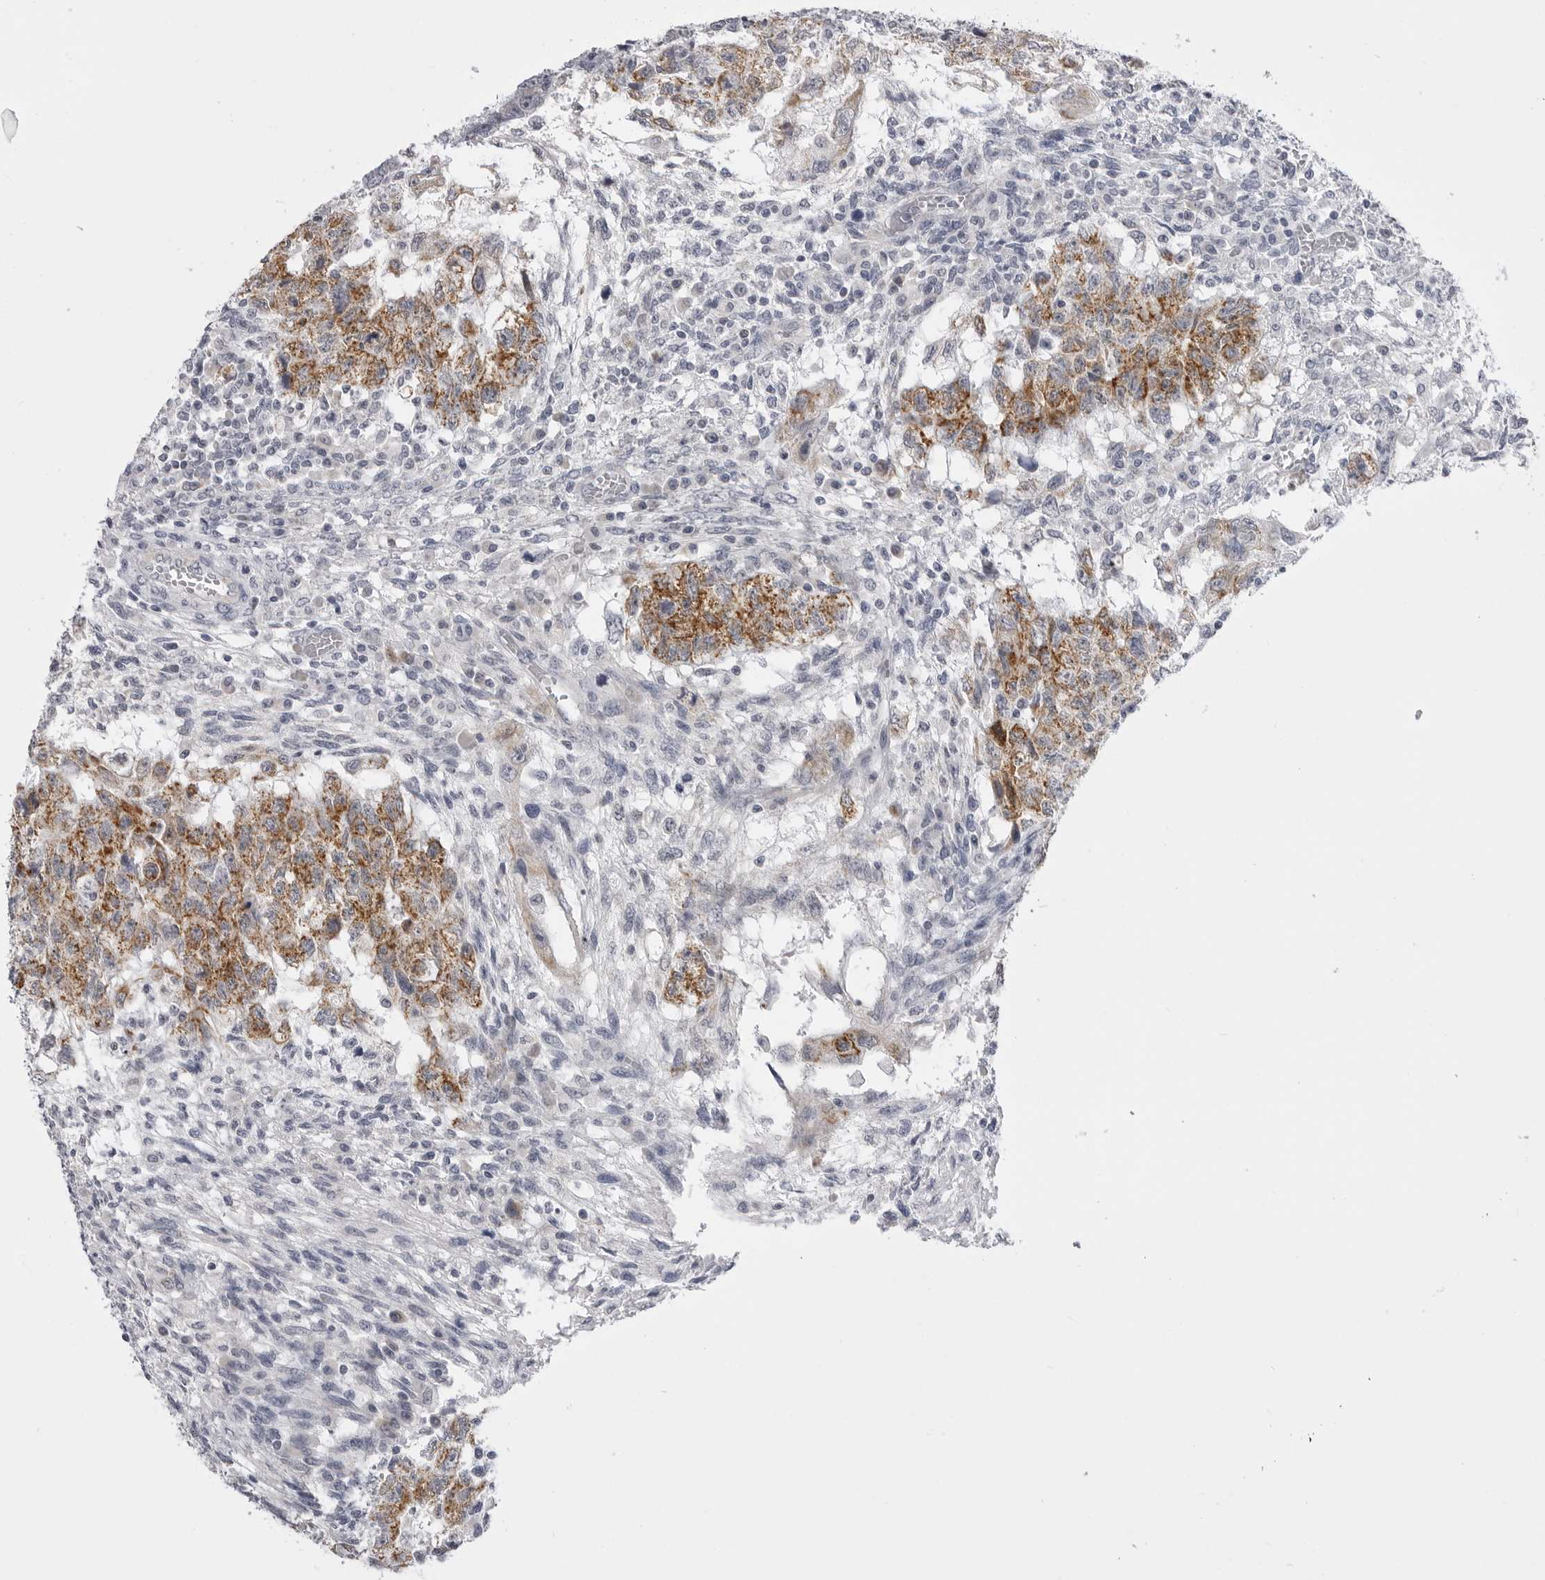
{"staining": {"intensity": "moderate", "quantity": ">75%", "location": "cytoplasmic/membranous"}, "tissue": "testis cancer", "cell_type": "Tumor cells", "image_type": "cancer", "snomed": [{"axis": "morphology", "description": "Normal tissue, NOS"}, {"axis": "morphology", "description": "Carcinoma, Embryonal, NOS"}, {"axis": "topography", "description": "Testis"}], "caption": "Moderate cytoplasmic/membranous positivity for a protein is seen in approximately >75% of tumor cells of testis cancer using IHC.", "gene": "TUFM", "patient": {"sex": "male", "age": 36}}